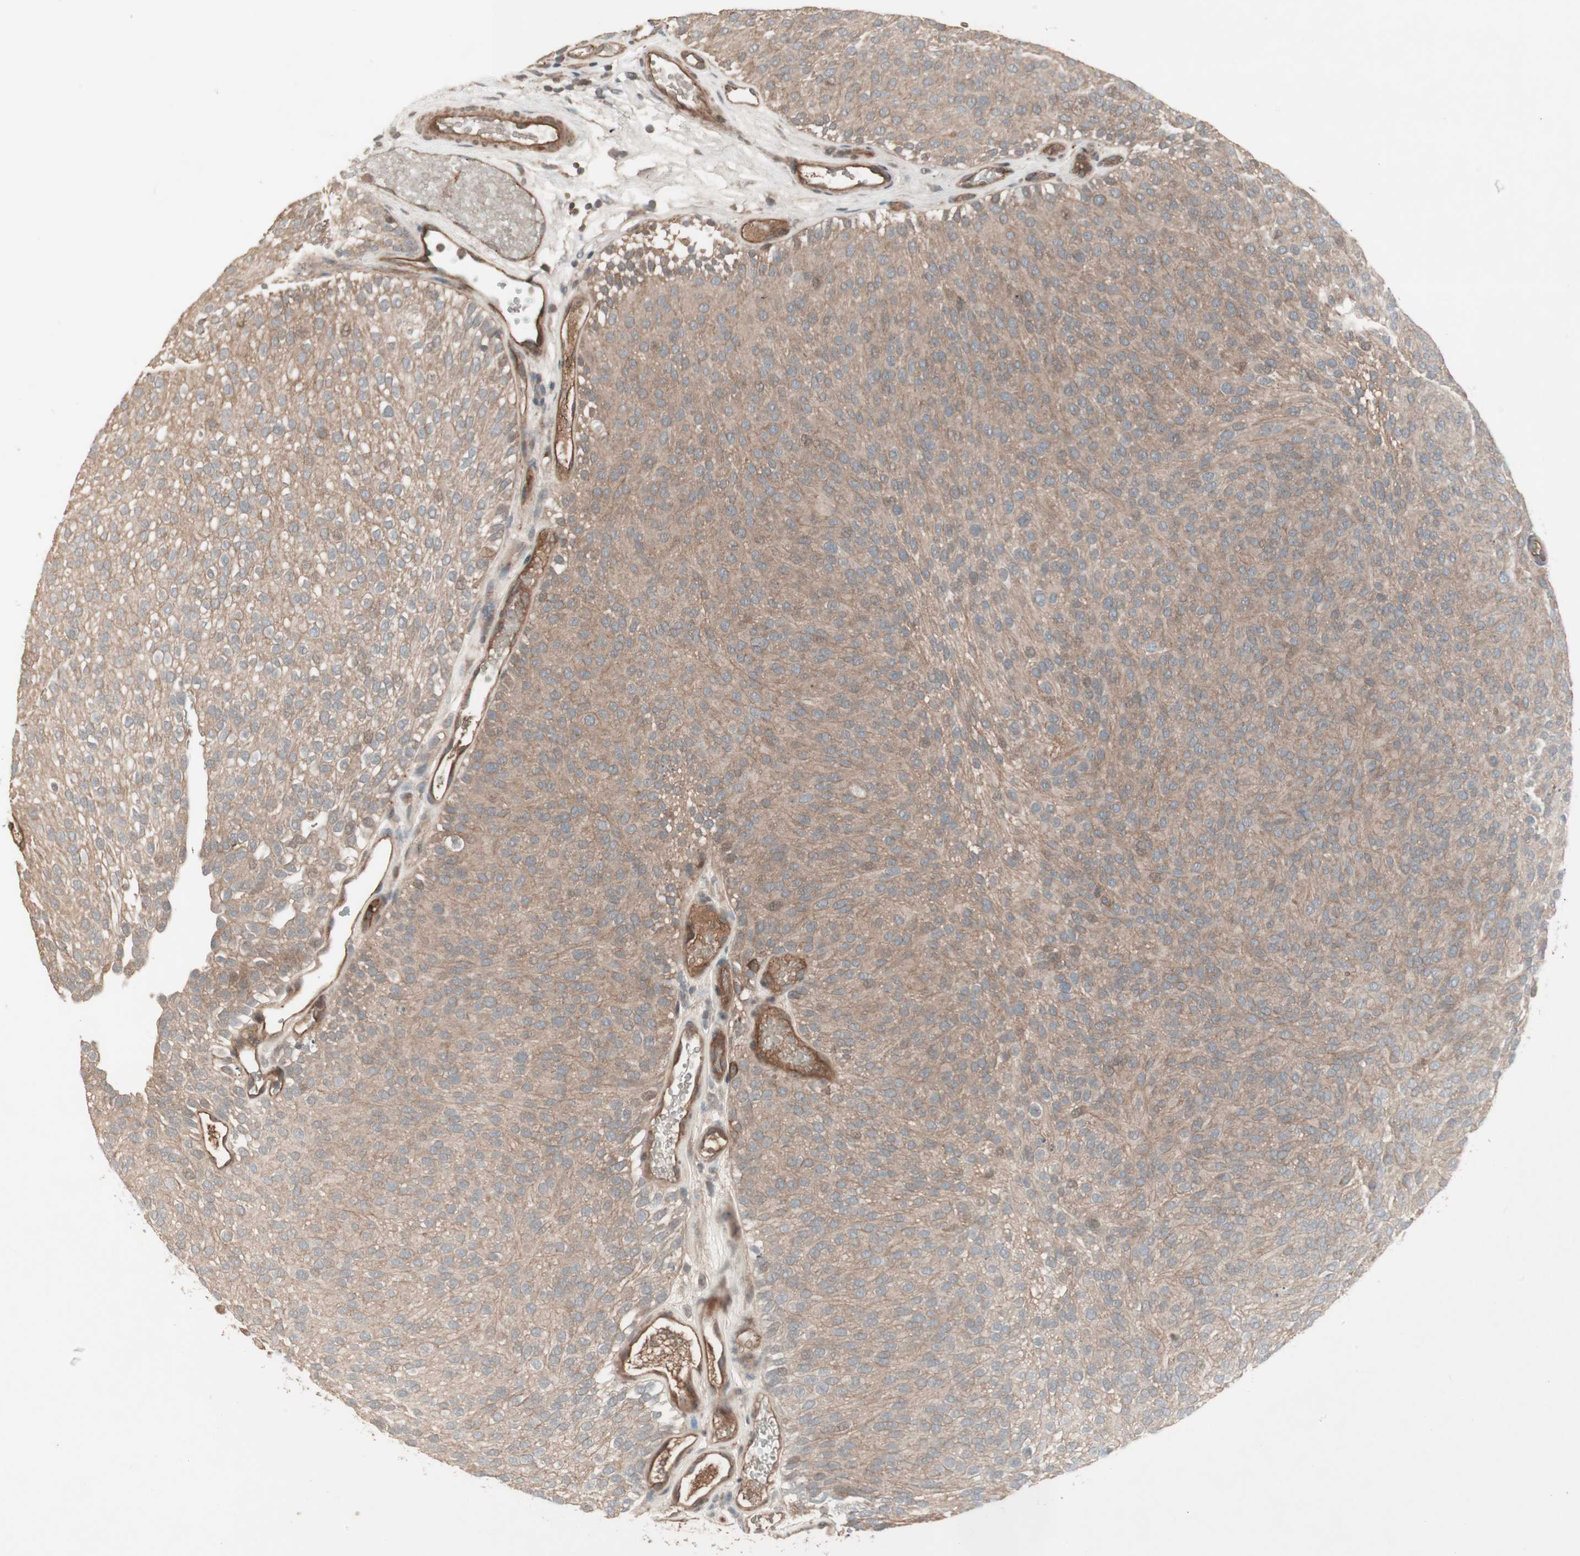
{"staining": {"intensity": "moderate", "quantity": ">75%", "location": "cytoplasmic/membranous"}, "tissue": "urothelial cancer", "cell_type": "Tumor cells", "image_type": "cancer", "snomed": [{"axis": "morphology", "description": "Urothelial carcinoma, Low grade"}, {"axis": "topography", "description": "Urinary bladder"}], "caption": "Urothelial cancer tissue demonstrates moderate cytoplasmic/membranous positivity in approximately >75% of tumor cells, visualized by immunohistochemistry.", "gene": "TFPI", "patient": {"sex": "male", "age": 78}}